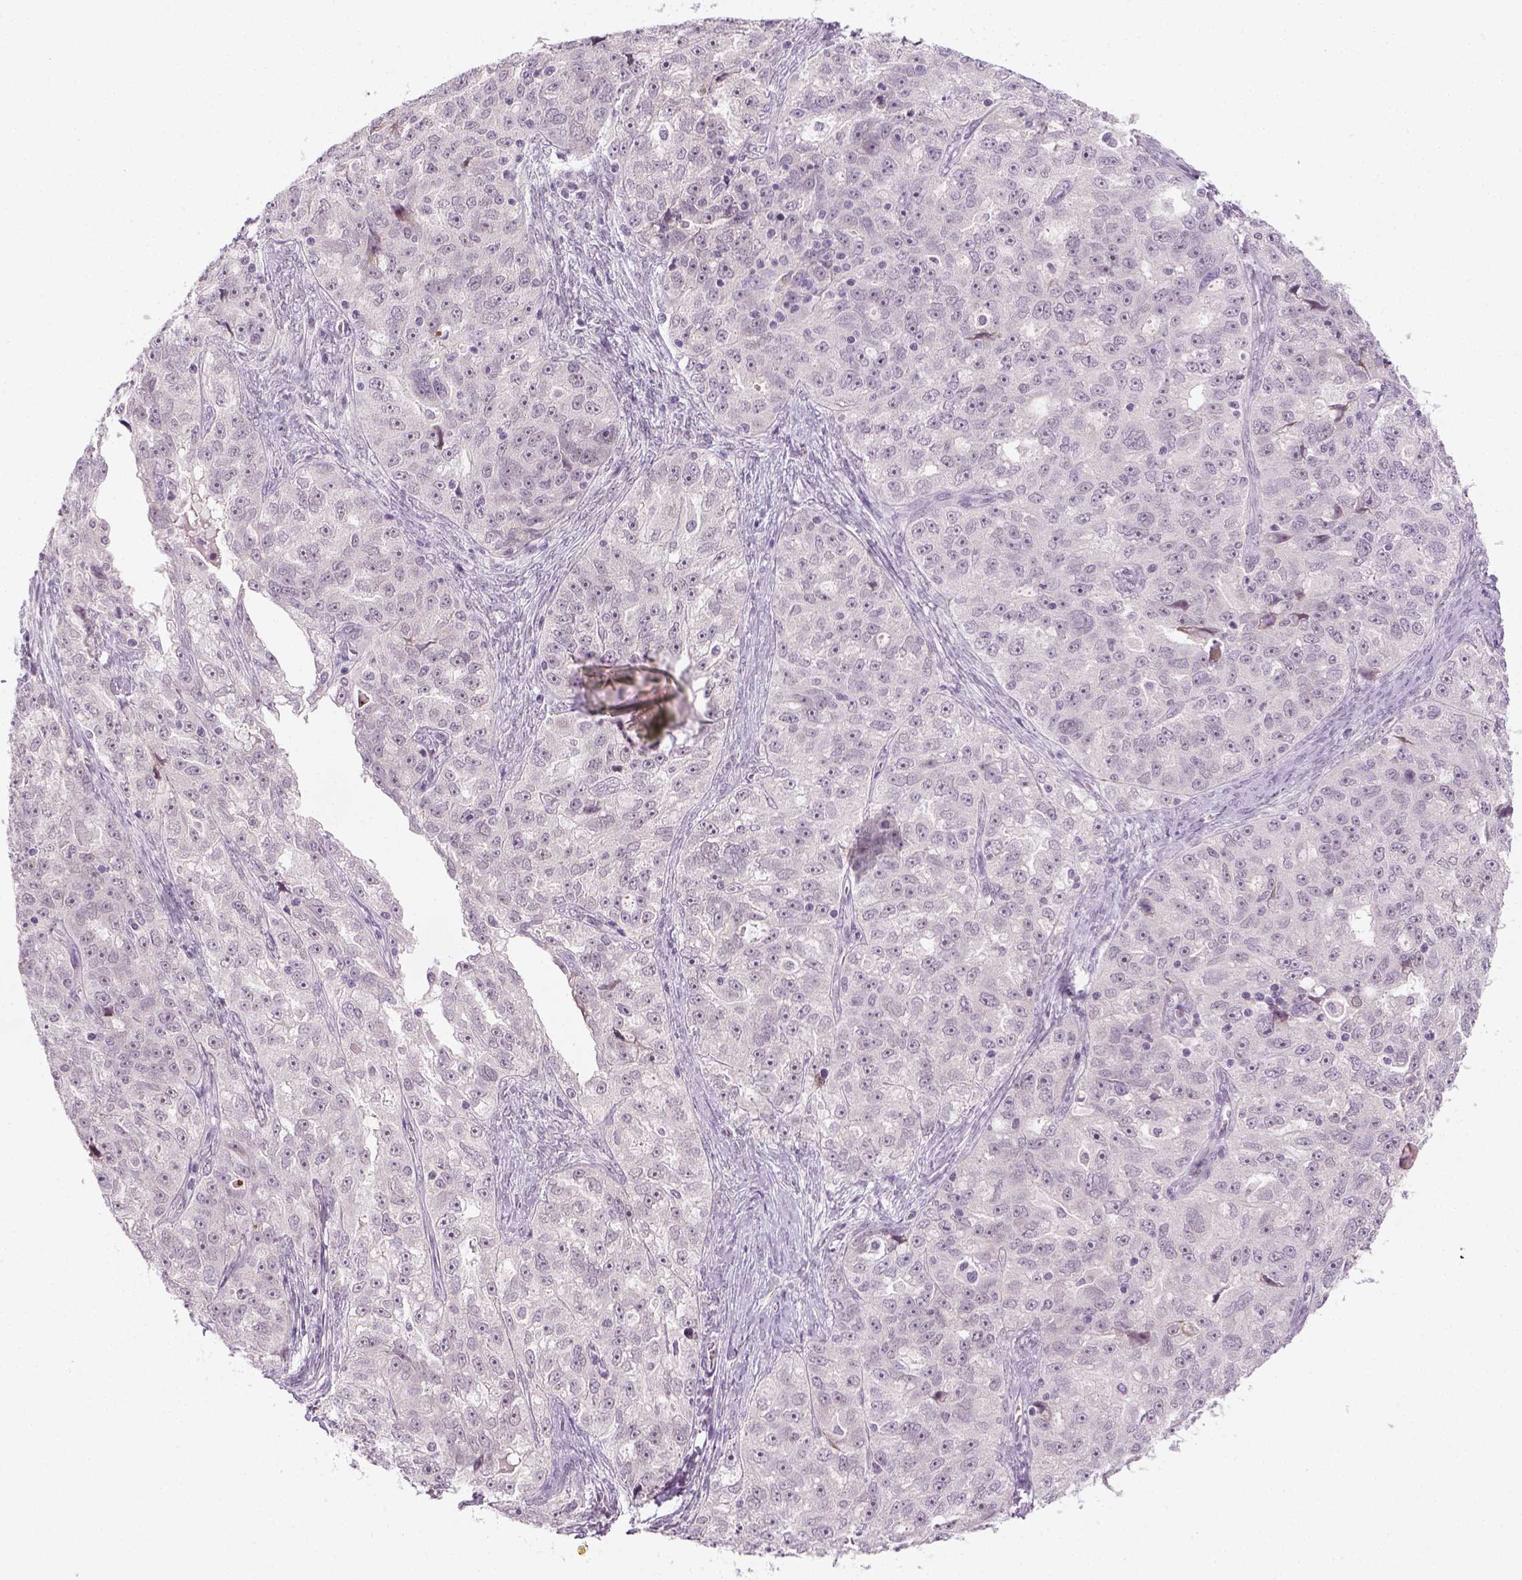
{"staining": {"intensity": "negative", "quantity": "none", "location": "none"}, "tissue": "ovarian cancer", "cell_type": "Tumor cells", "image_type": "cancer", "snomed": [{"axis": "morphology", "description": "Cystadenocarcinoma, serous, NOS"}, {"axis": "topography", "description": "Ovary"}], "caption": "An IHC histopathology image of ovarian cancer (serous cystadenocarcinoma) is shown. There is no staining in tumor cells of ovarian cancer (serous cystadenocarcinoma). Nuclei are stained in blue.", "gene": "MAGEB3", "patient": {"sex": "female", "age": 51}}